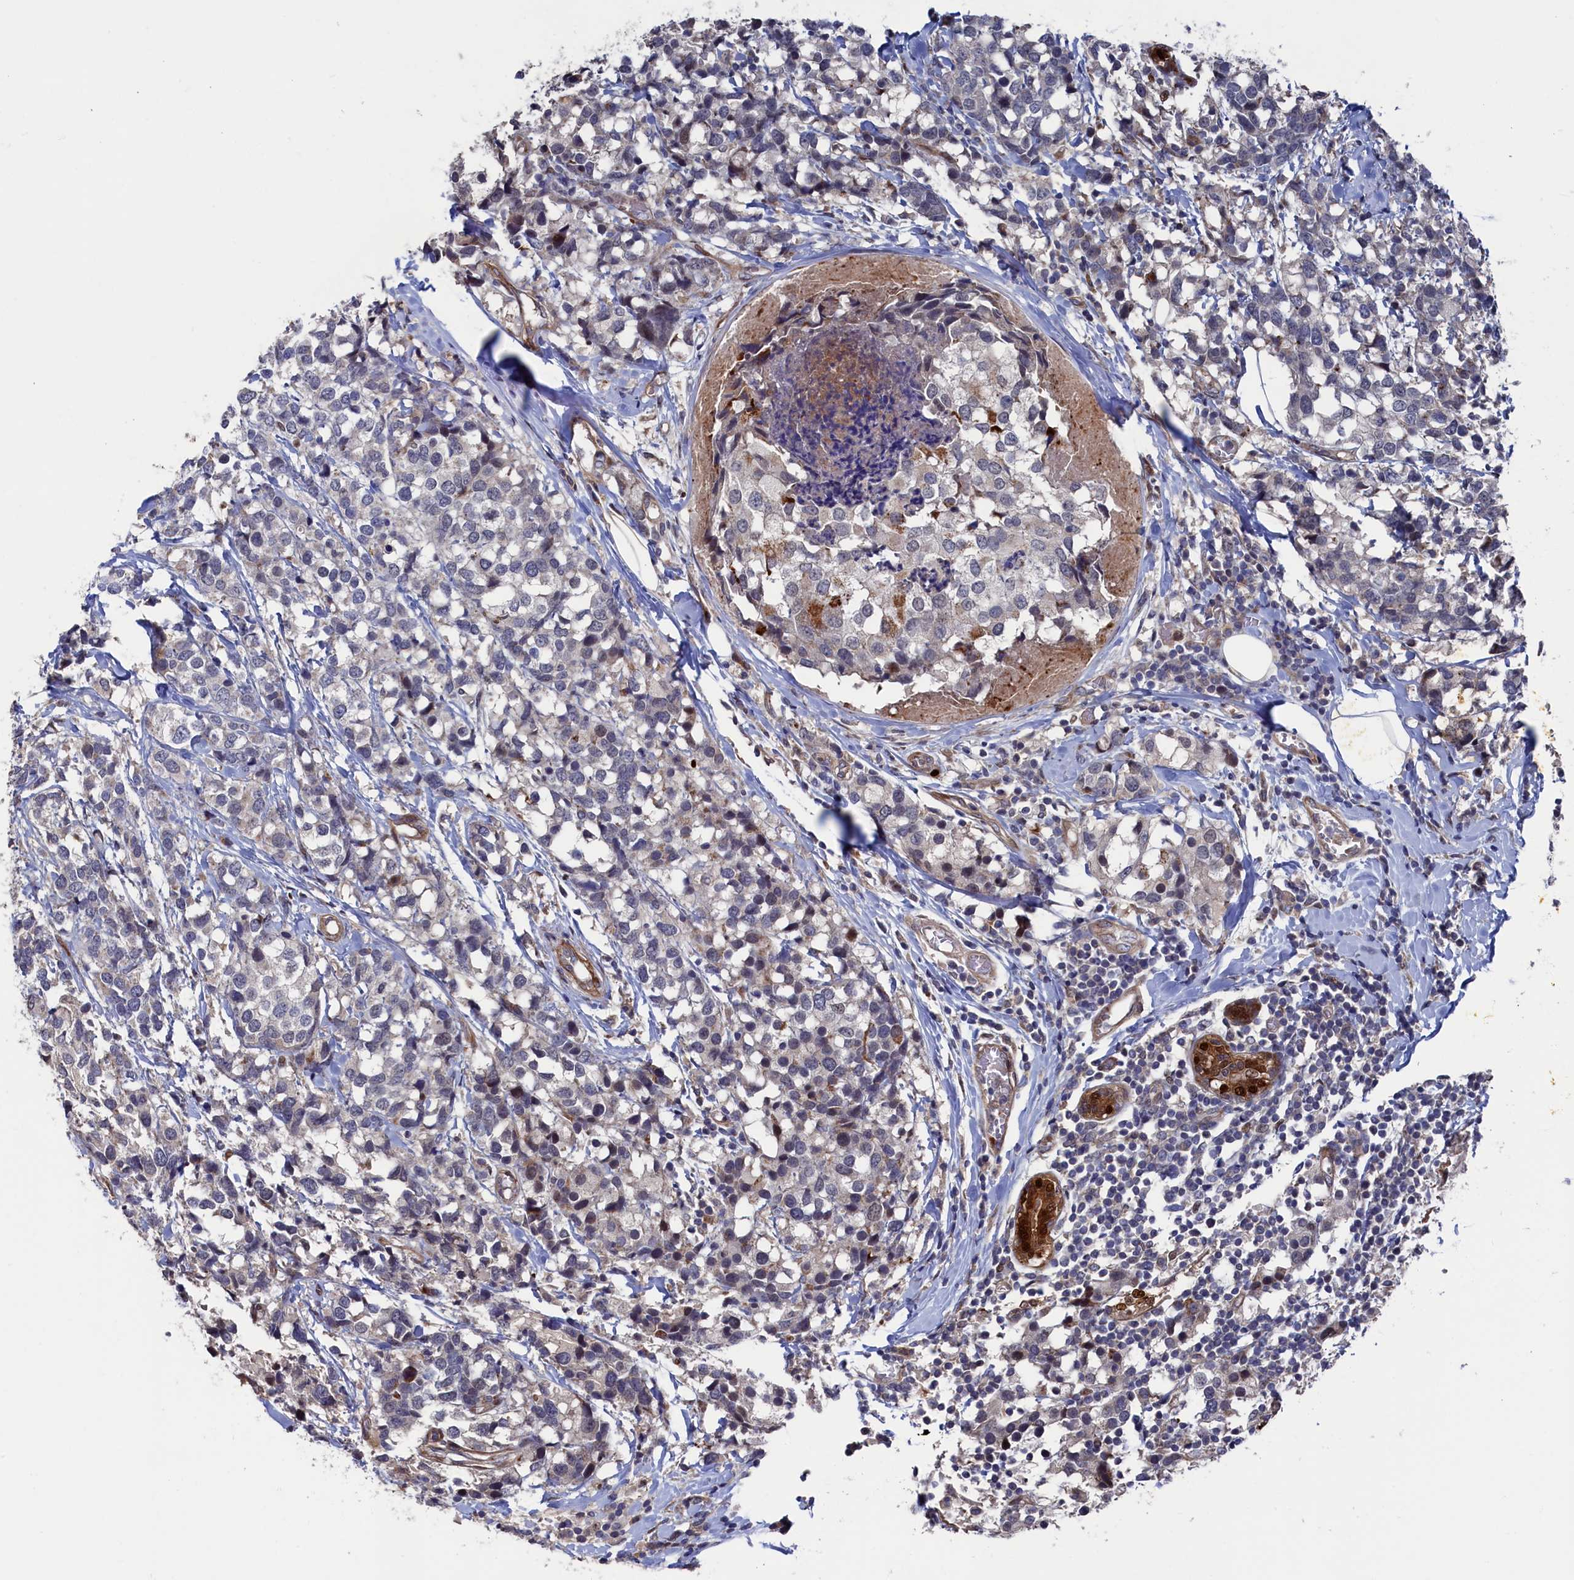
{"staining": {"intensity": "negative", "quantity": "none", "location": "none"}, "tissue": "breast cancer", "cell_type": "Tumor cells", "image_type": "cancer", "snomed": [{"axis": "morphology", "description": "Lobular carcinoma"}, {"axis": "topography", "description": "Breast"}], "caption": "Tumor cells are negative for protein expression in human breast cancer.", "gene": "ZNF891", "patient": {"sex": "female", "age": 59}}